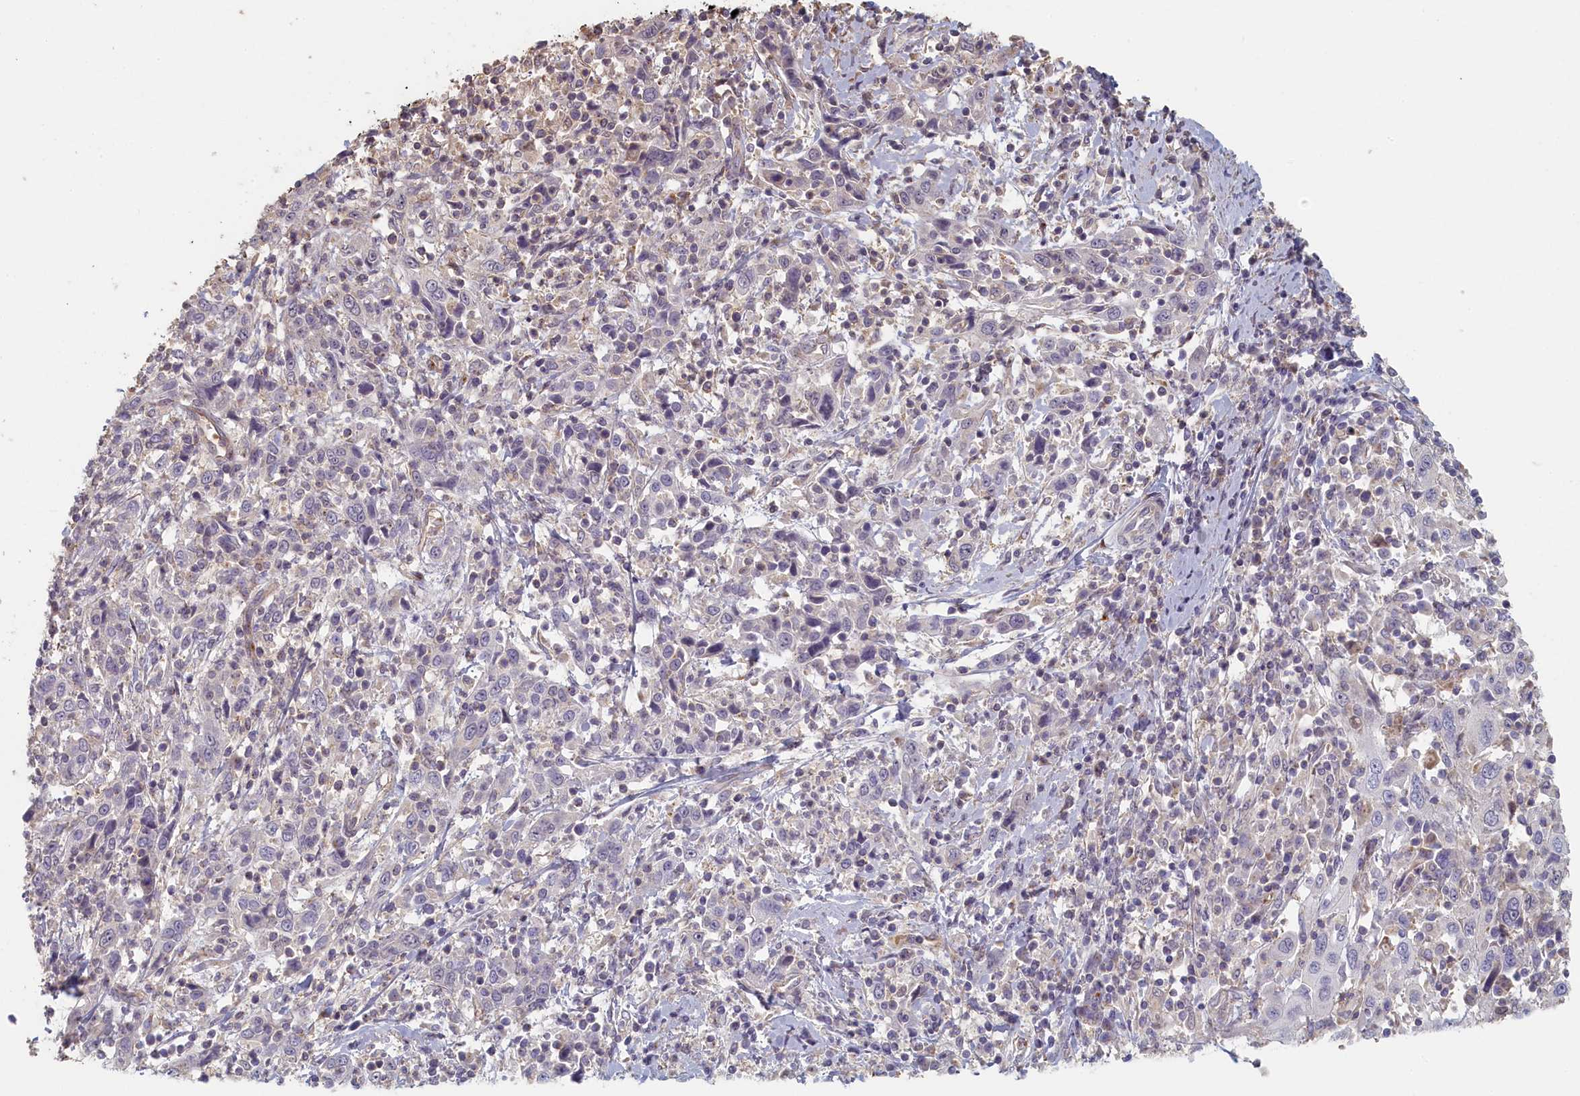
{"staining": {"intensity": "negative", "quantity": "none", "location": "none"}, "tissue": "cervical cancer", "cell_type": "Tumor cells", "image_type": "cancer", "snomed": [{"axis": "morphology", "description": "Squamous cell carcinoma, NOS"}, {"axis": "topography", "description": "Cervix"}], "caption": "Immunohistochemical staining of cervical squamous cell carcinoma displays no significant staining in tumor cells. The staining is performed using DAB brown chromogen with nuclei counter-stained in using hematoxylin.", "gene": "STX16", "patient": {"sex": "female", "age": 46}}